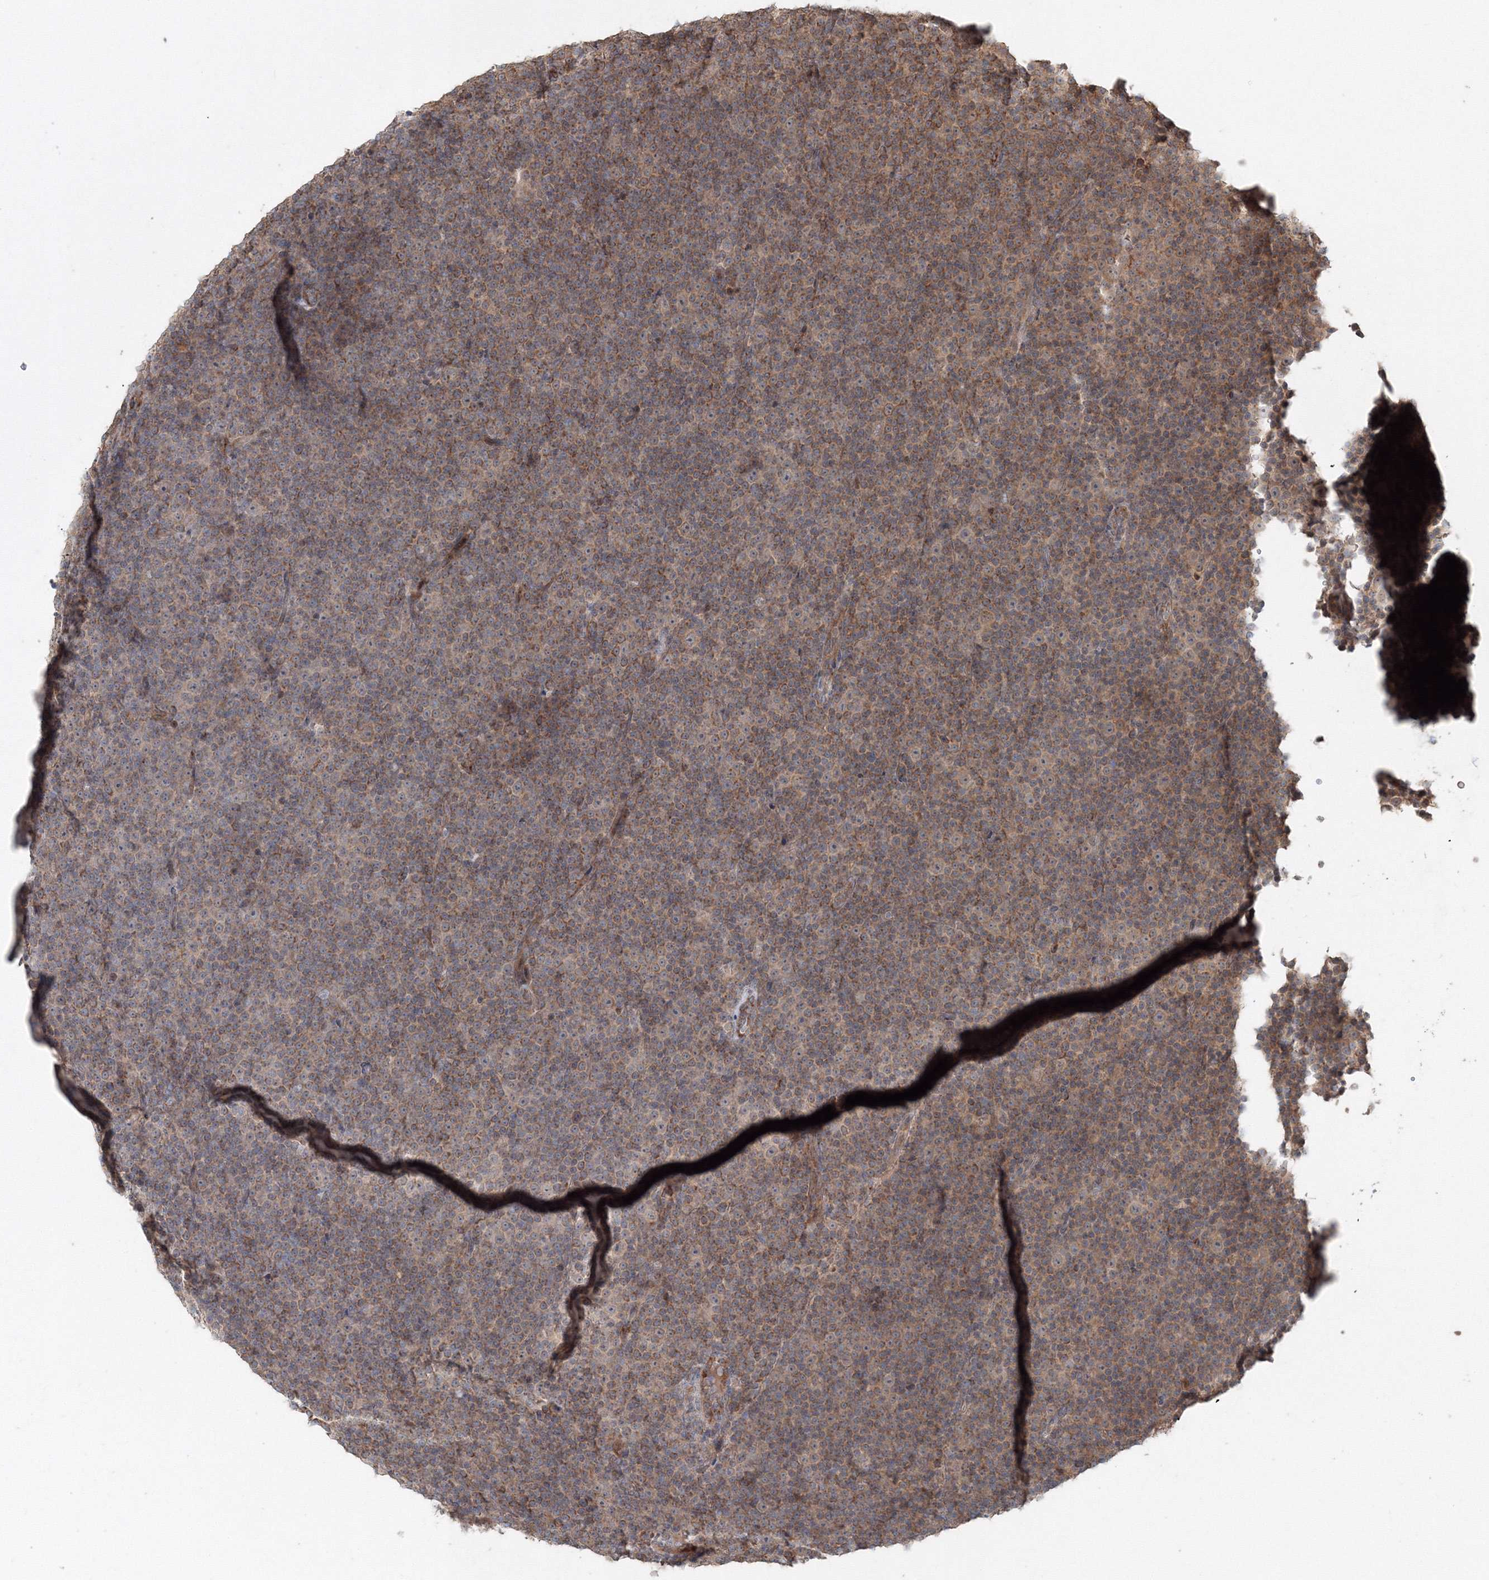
{"staining": {"intensity": "moderate", "quantity": ">75%", "location": "cytoplasmic/membranous"}, "tissue": "lymphoma", "cell_type": "Tumor cells", "image_type": "cancer", "snomed": [{"axis": "morphology", "description": "Malignant lymphoma, non-Hodgkin's type, Low grade"}, {"axis": "topography", "description": "Lymph node"}], "caption": "The image demonstrates immunohistochemical staining of lymphoma. There is moderate cytoplasmic/membranous staining is present in about >75% of tumor cells. (IHC, brightfield microscopy, high magnification).", "gene": "ANAPC16", "patient": {"sex": "female", "age": 67}}